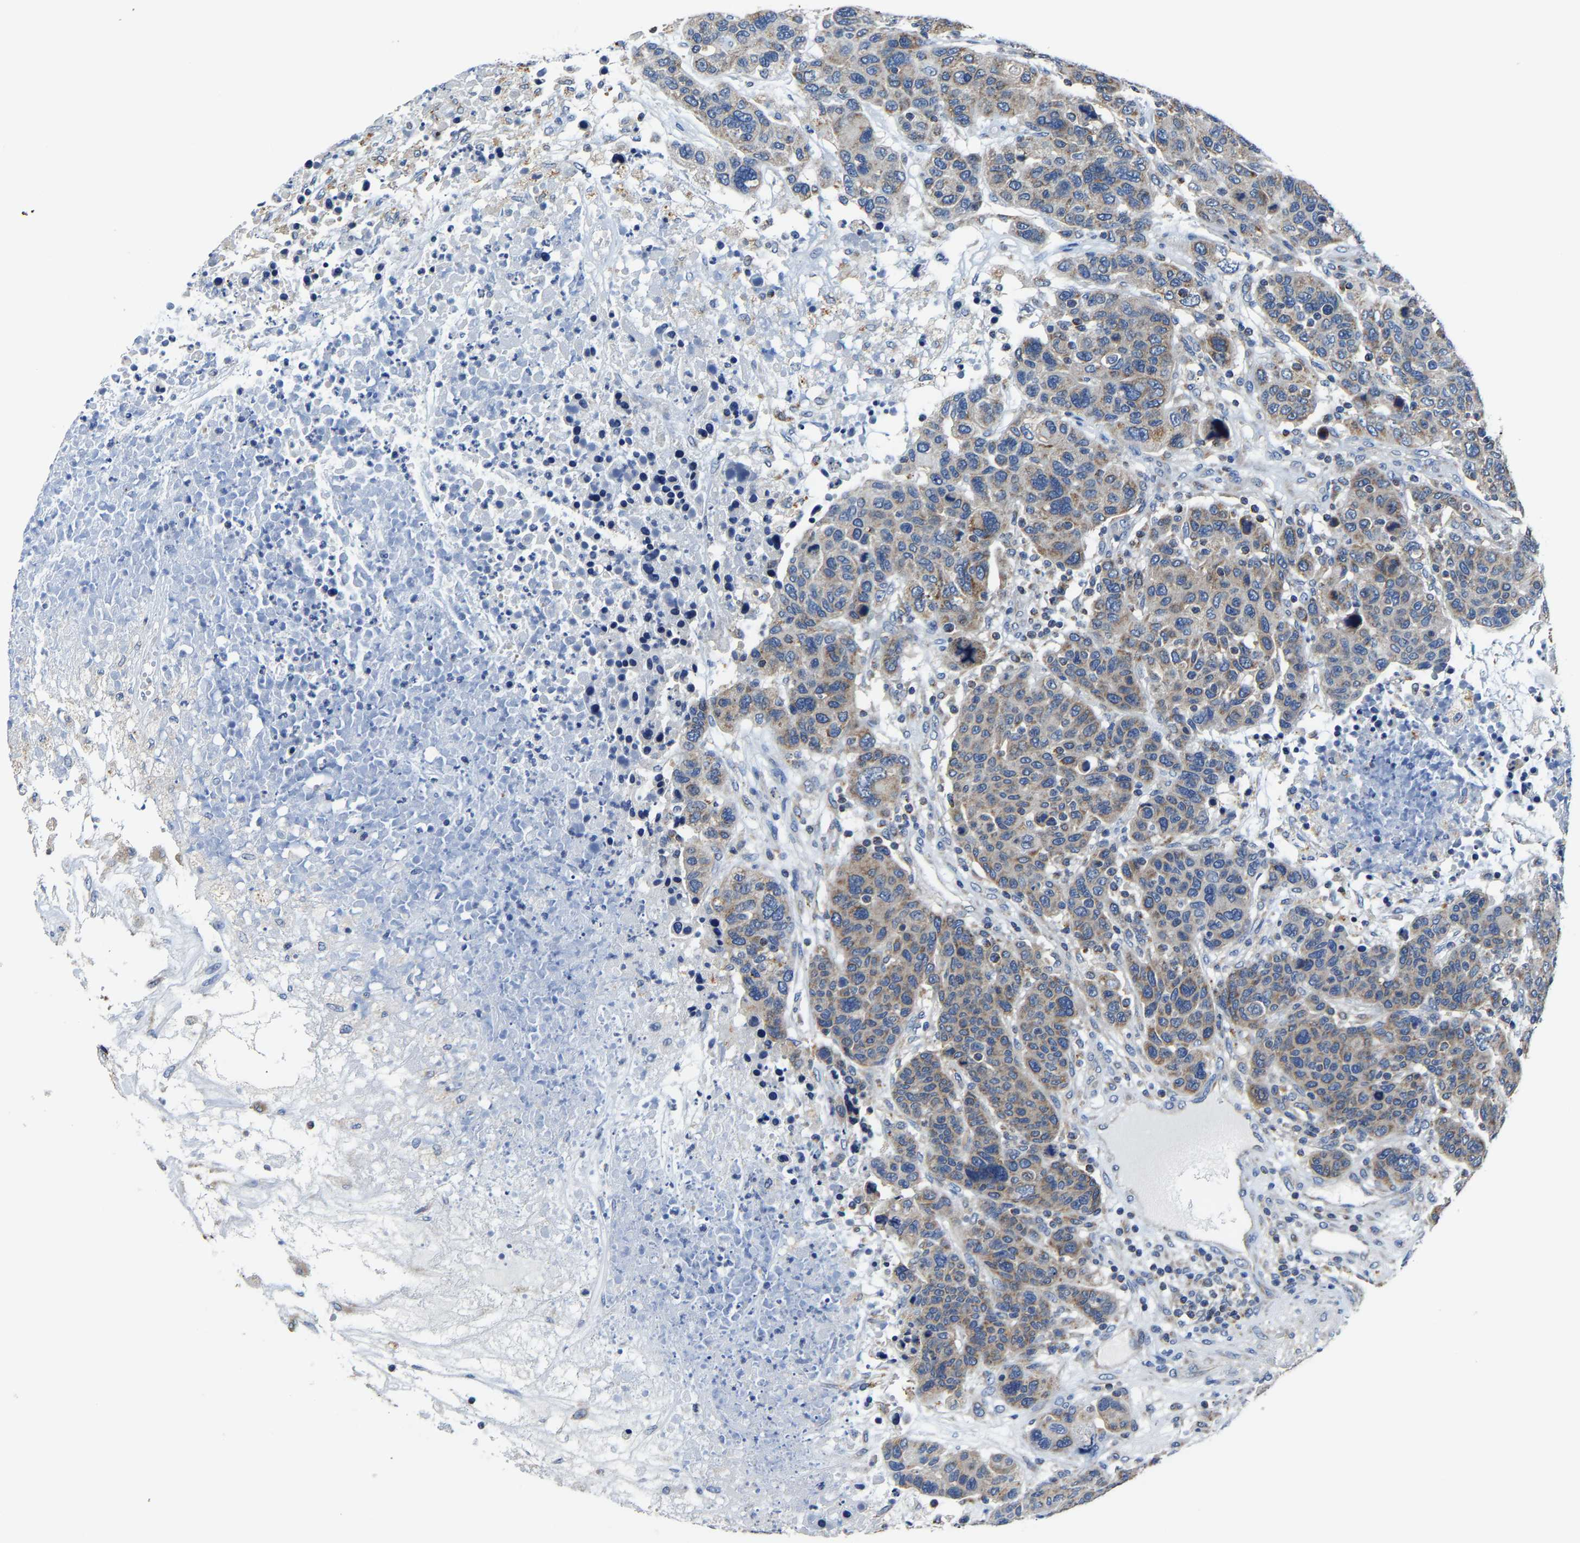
{"staining": {"intensity": "moderate", "quantity": ">75%", "location": "cytoplasmic/membranous"}, "tissue": "breast cancer", "cell_type": "Tumor cells", "image_type": "cancer", "snomed": [{"axis": "morphology", "description": "Duct carcinoma"}, {"axis": "topography", "description": "Breast"}], "caption": "Tumor cells show medium levels of moderate cytoplasmic/membranous staining in about >75% of cells in breast intraductal carcinoma.", "gene": "AGK", "patient": {"sex": "female", "age": 37}}